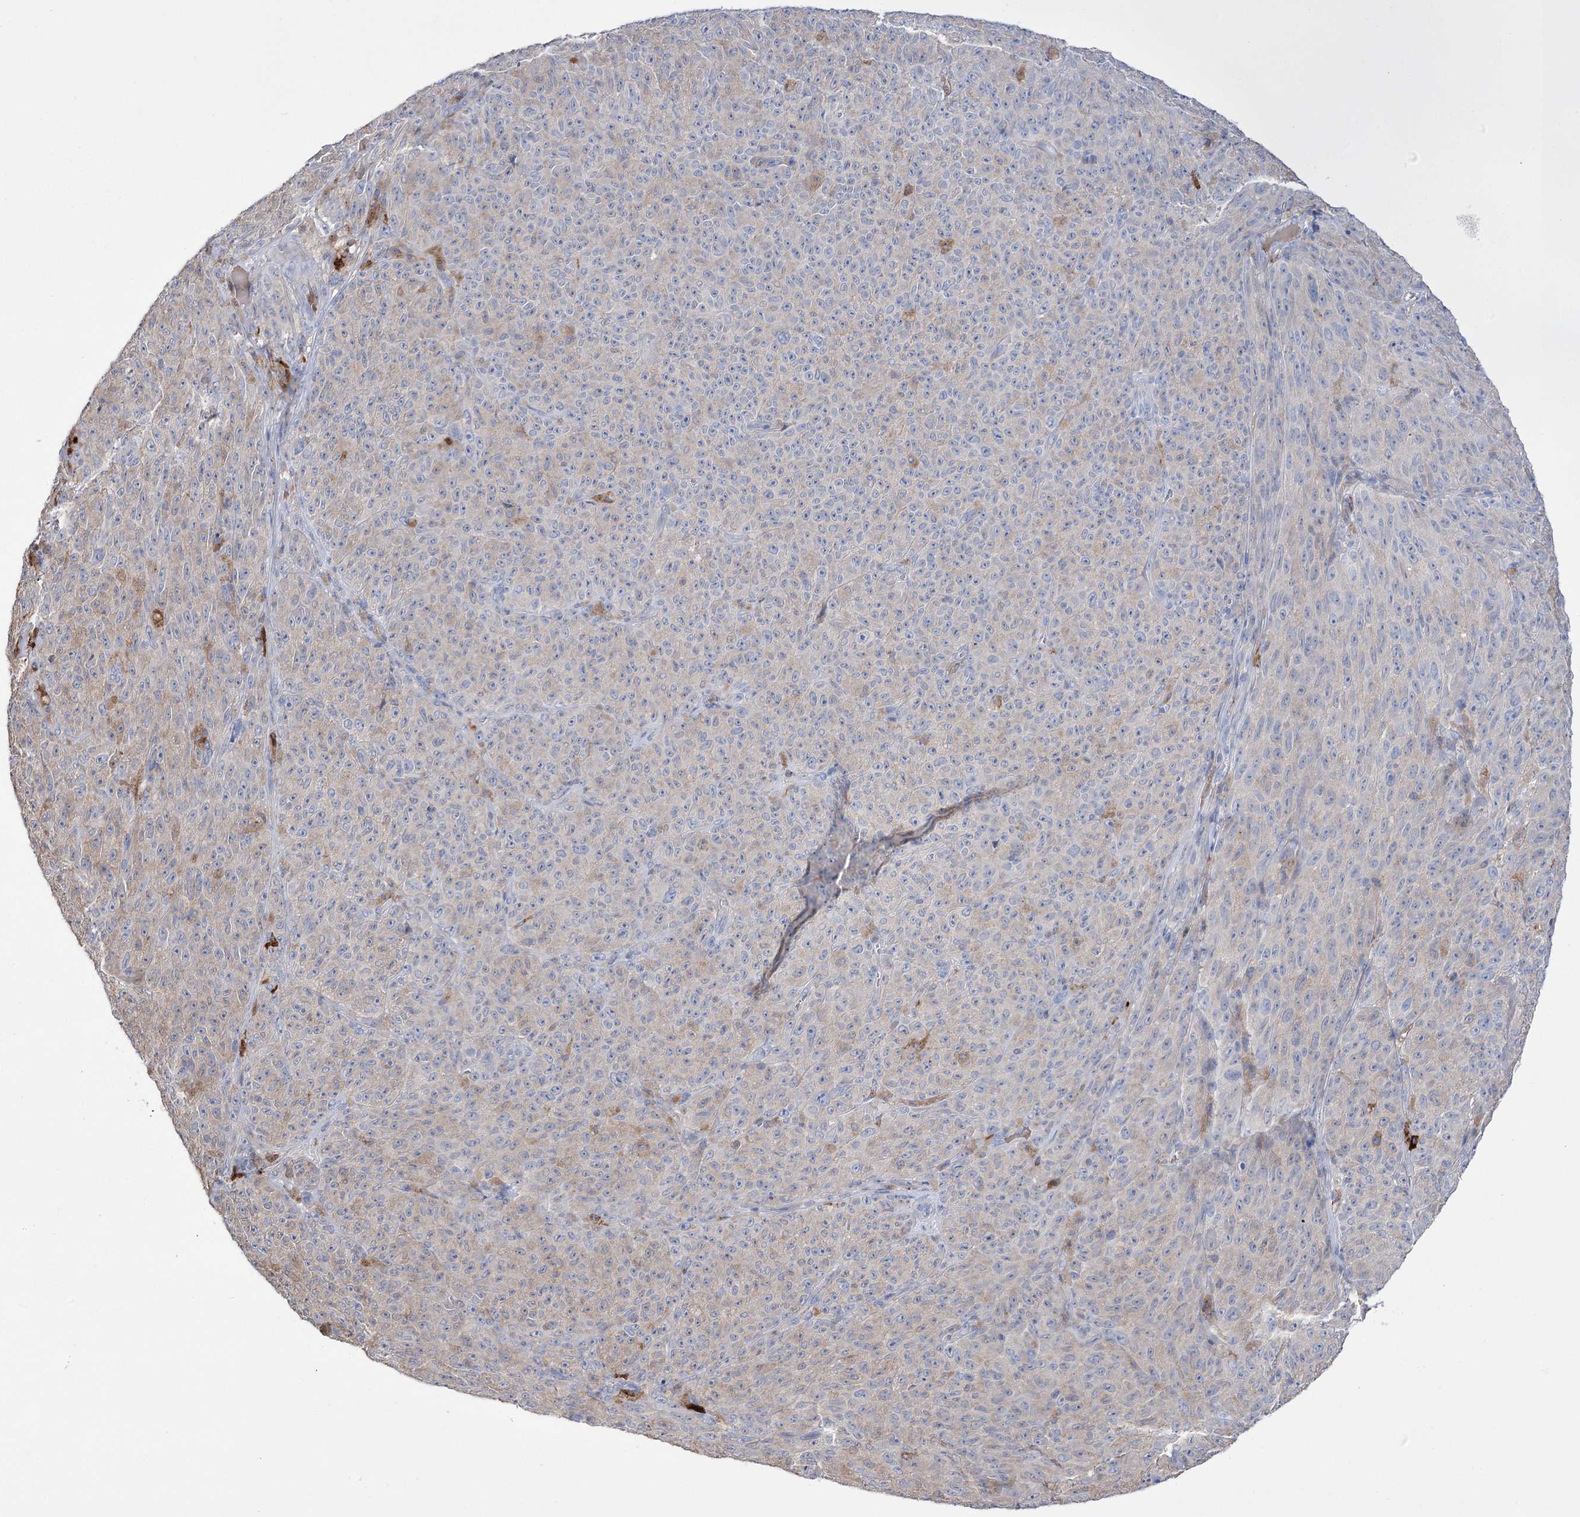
{"staining": {"intensity": "negative", "quantity": "none", "location": "none"}, "tissue": "melanoma", "cell_type": "Tumor cells", "image_type": "cancer", "snomed": [{"axis": "morphology", "description": "Malignant melanoma, NOS"}, {"axis": "topography", "description": "Skin"}], "caption": "Tumor cells are negative for brown protein staining in malignant melanoma.", "gene": "ZNF622", "patient": {"sex": "female", "age": 82}}